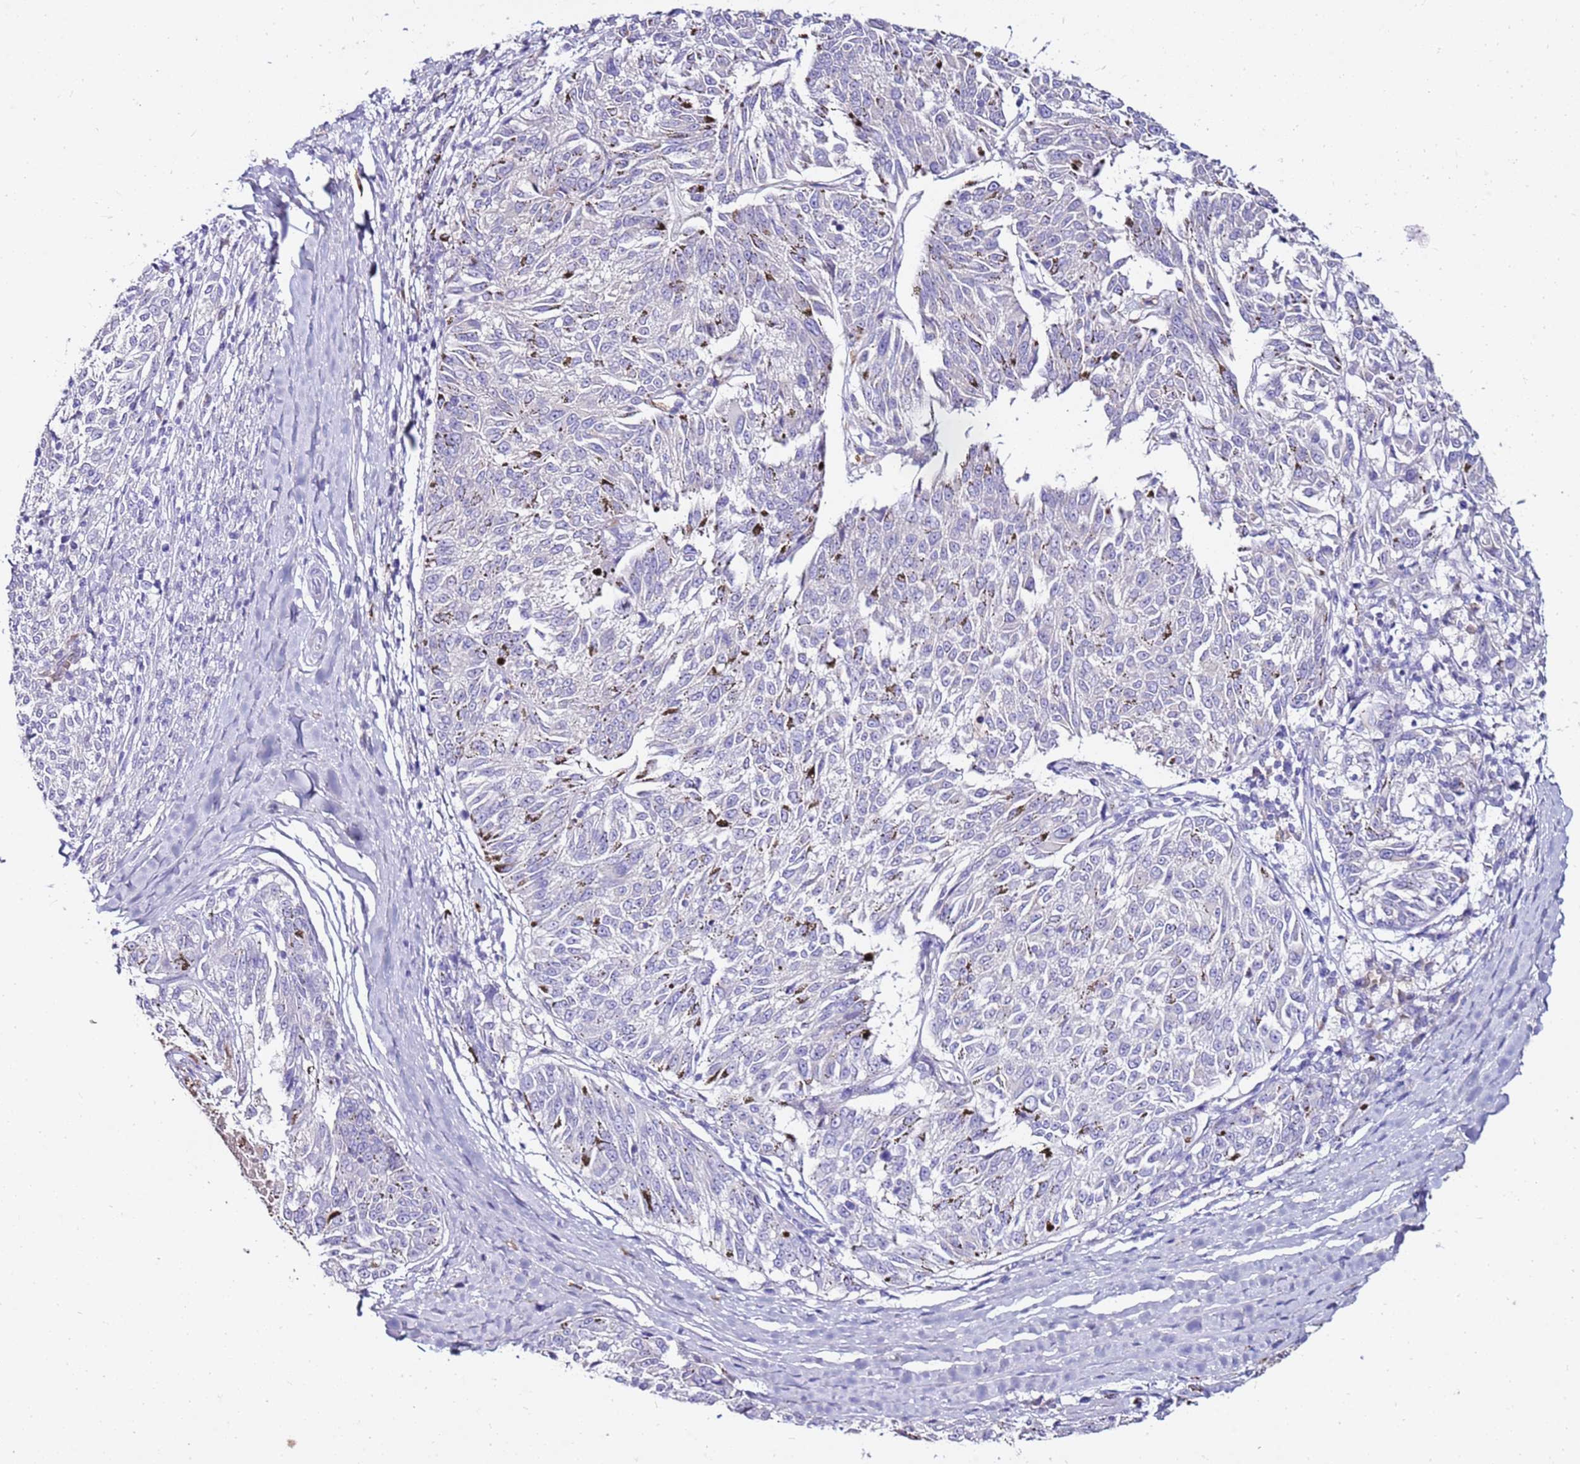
{"staining": {"intensity": "negative", "quantity": "none", "location": "none"}, "tissue": "melanoma", "cell_type": "Tumor cells", "image_type": "cancer", "snomed": [{"axis": "morphology", "description": "Malignant melanoma, NOS"}, {"axis": "topography", "description": "Skin"}], "caption": "Immunohistochemistry (IHC) of human malignant melanoma displays no expression in tumor cells. The staining was performed using DAB (3,3'-diaminobenzidine) to visualize the protein expression in brown, while the nuclei were stained in blue with hematoxylin (Magnification: 20x).", "gene": "EVPLL", "patient": {"sex": "female", "age": 72}}